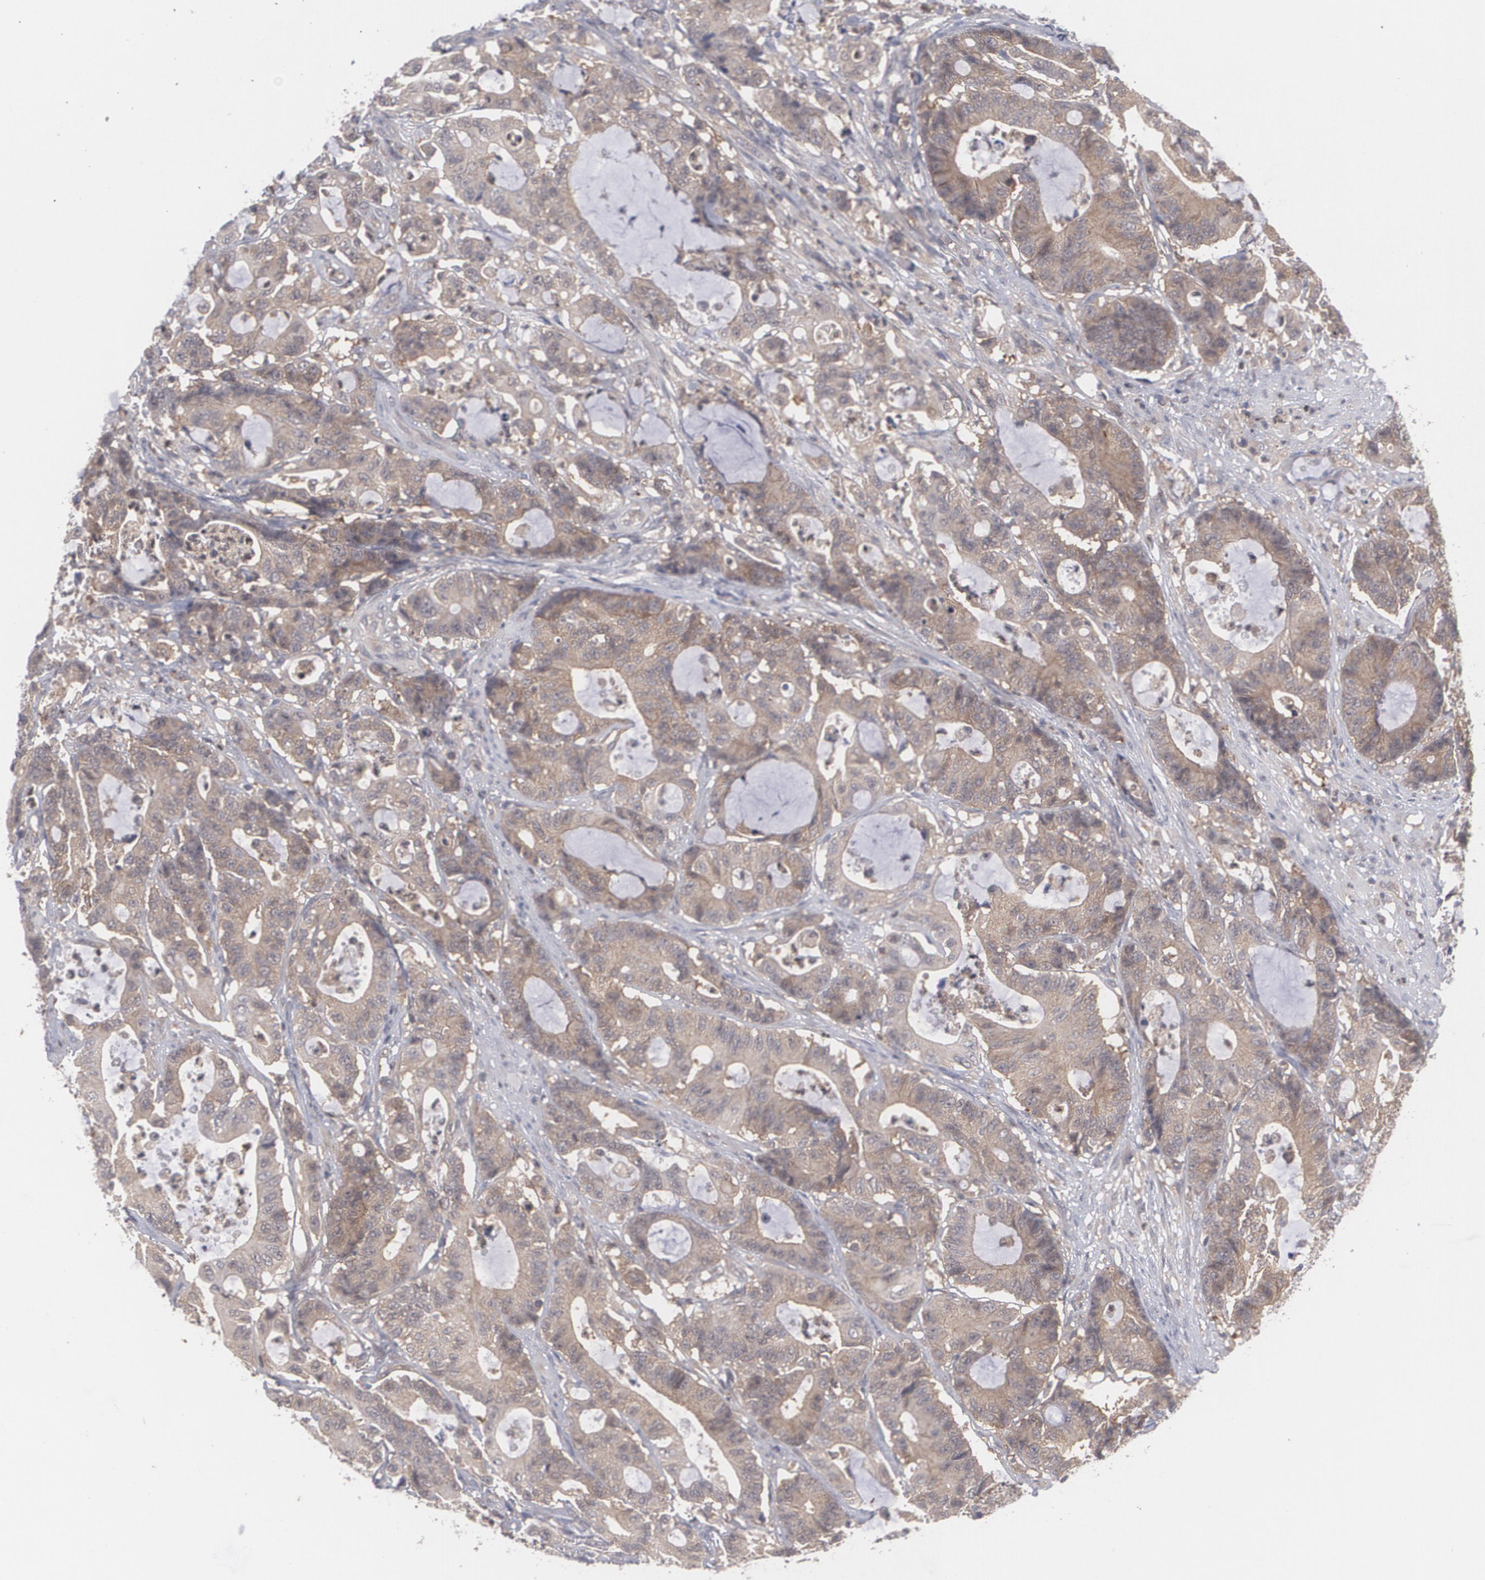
{"staining": {"intensity": "weak", "quantity": "25%-75%", "location": "cytoplasmic/membranous"}, "tissue": "colorectal cancer", "cell_type": "Tumor cells", "image_type": "cancer", "snomed": [{"axis": "morphology", "description": "Adenocarcinoma, NOS"}, {"axis": "topography", "description": "Colon"}], "caption": "The immunohistochemical stain shows weak cytoplasmic/membranous expression in tumor cells of colorectal cancer (adenocarcinoma) tissue.", "gene": "HTT", "patient": {"sex": "female", "age": 84}}